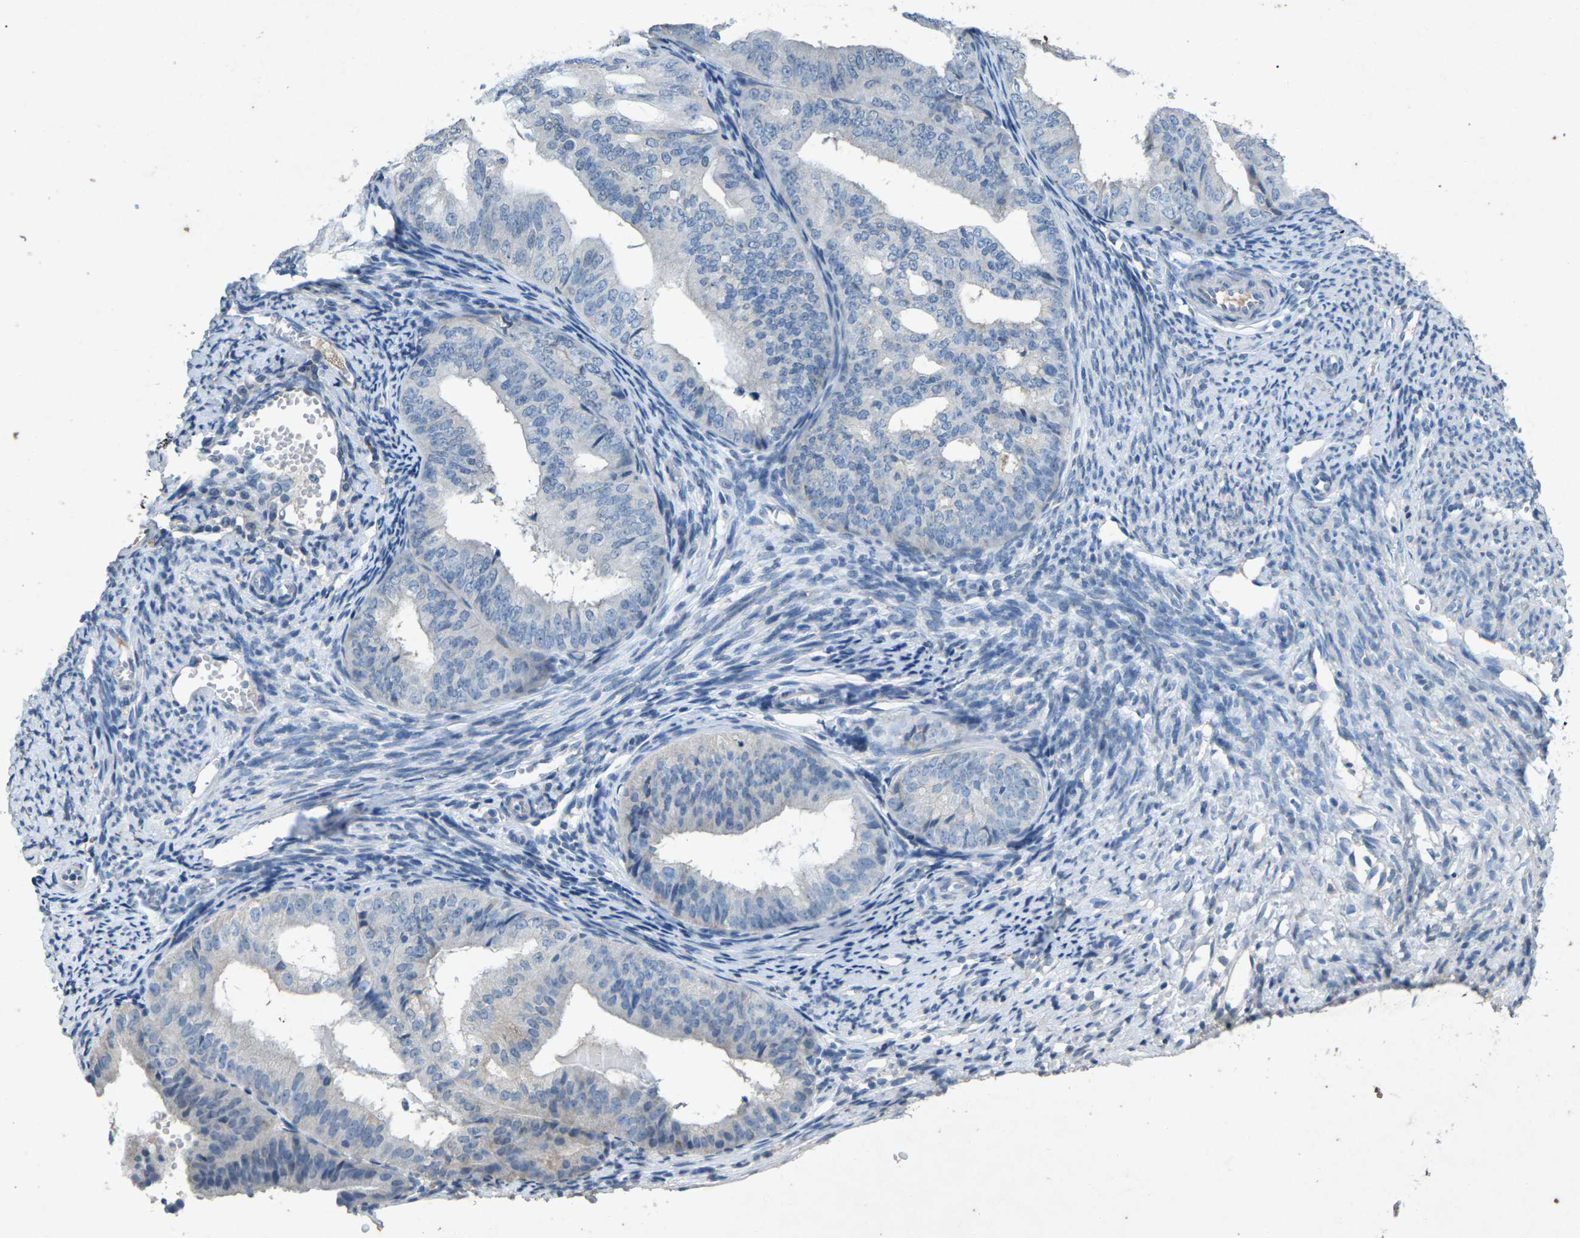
{"staining": {"intensity": "negative", "quantity": "none", "location": "none"}, "tissue": "endometrial cancer", "cell_type": "Tumor cells", "image_type": "cancer", "snomed": [{"axis": "morphology", "description": "Adenocarcinoma, NOS"}, {"axis": "topography", "description": "Endometrium"}], "caption": "Immunohistochemical staining of adenocarcinoma (endometrial) shows no significant staining in tumor cells.", "gene": "A1BG", "patient": {"sex": "female", "age": 63}}